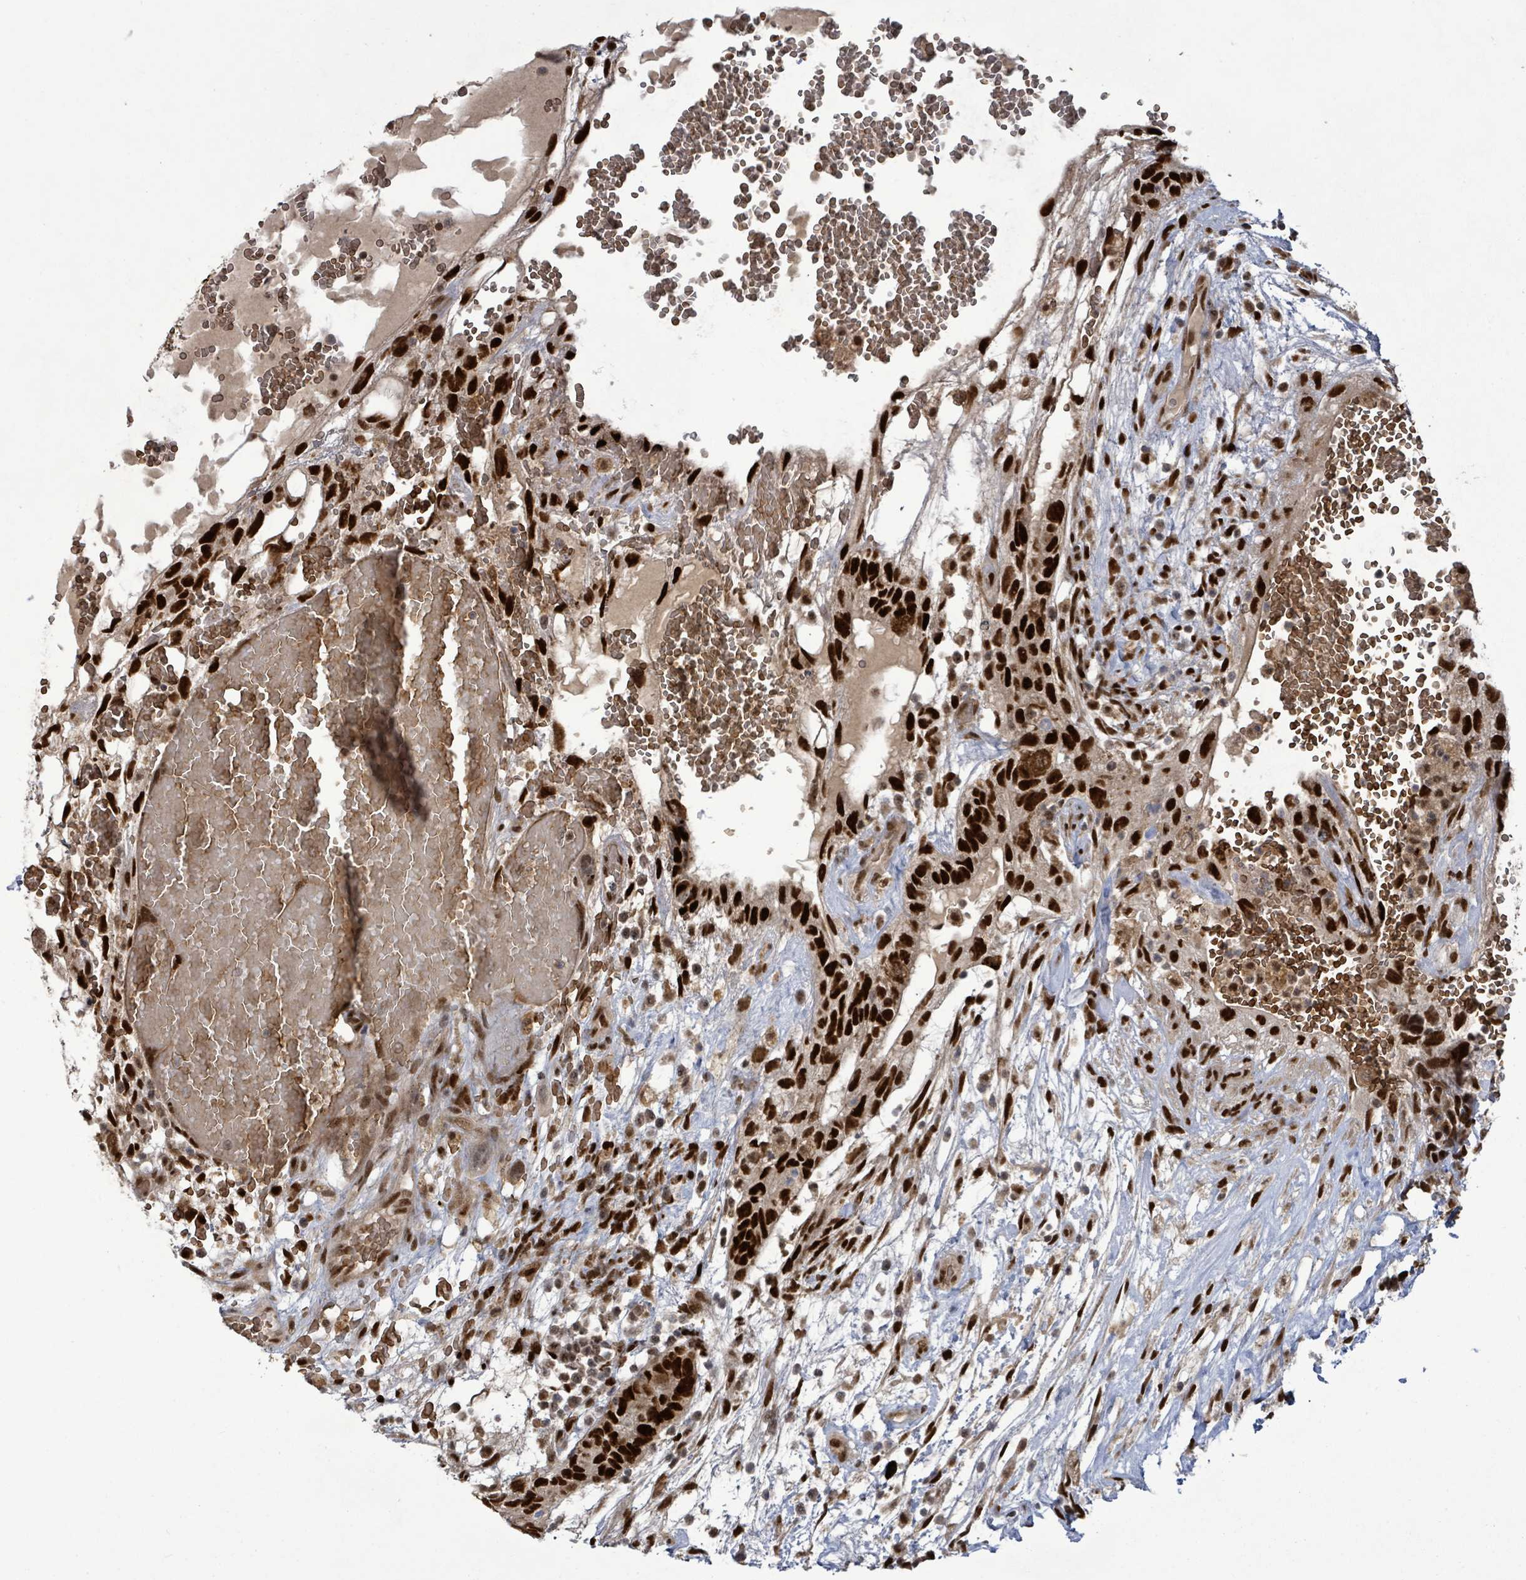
{"staining": {"intensity": "strong", "quantity": ">75%", "location": "nuclear"}, "tissue": "testis cancer", "cell_type": "Tumor cells", "image_type": "cancer", "snomed": [{"axis": "morphology", "description": "Normal tissue, NOS"}, {"axis": "morphology", "description": "Carcinoma, Embryonal, NOS"}, {"axis": "topography", "description": "Testis"}], "caption": "Brown immunohistochemical staining in human testis embryonal carcinoma exhibits strong nuclear positivity in about >75% of tumor cells.", "gene": "PATZ1", "patient": {"sex": "male", "age": 32}}